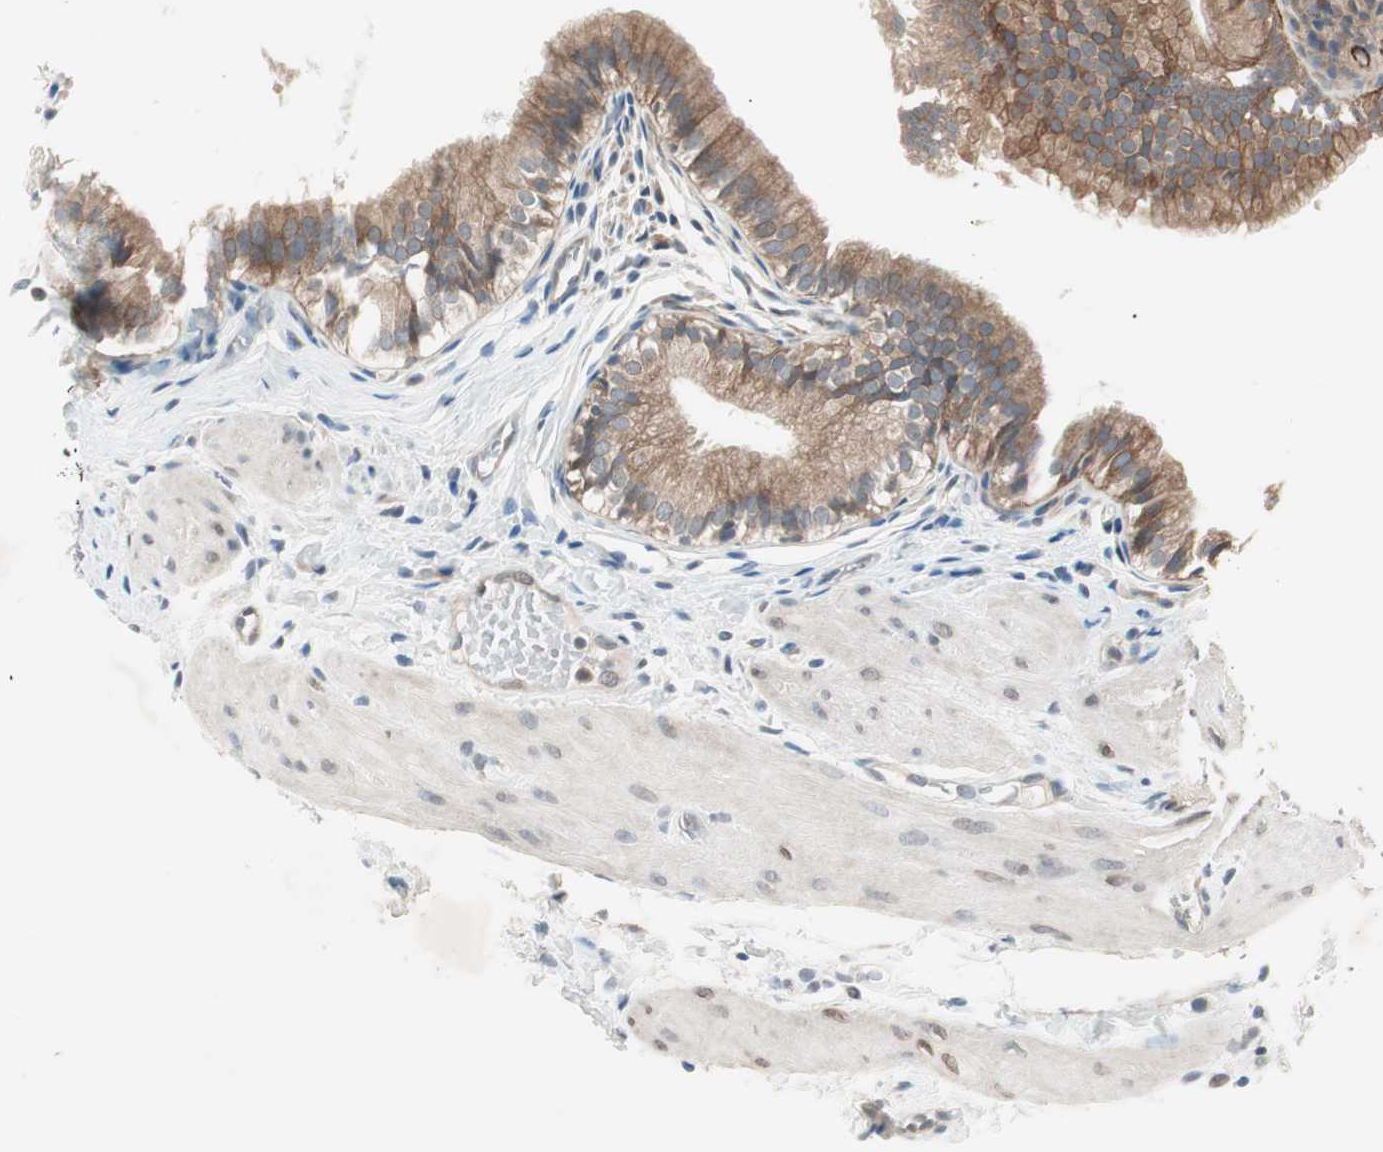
{"staining": {"intensity": "moderate", "quantity": "<25%", "location": "cytoplasmic/membranous"}, "tissue": "gallbladder", "cell_type": "Glandular cells", "image_type": "normal", "snomed": [{"axis": "morphology", "description": "Normal tissue, NOS"}, {"axis": "topography", "description": "Gallbladder"}], "caption": "Glandular cells demonstrate moderate cytoplasmic/membranous staining in about <25% of cells in benign gallbladder.", "gene": "ITGB4", "patient": {"sex": "female", "age": 26}}